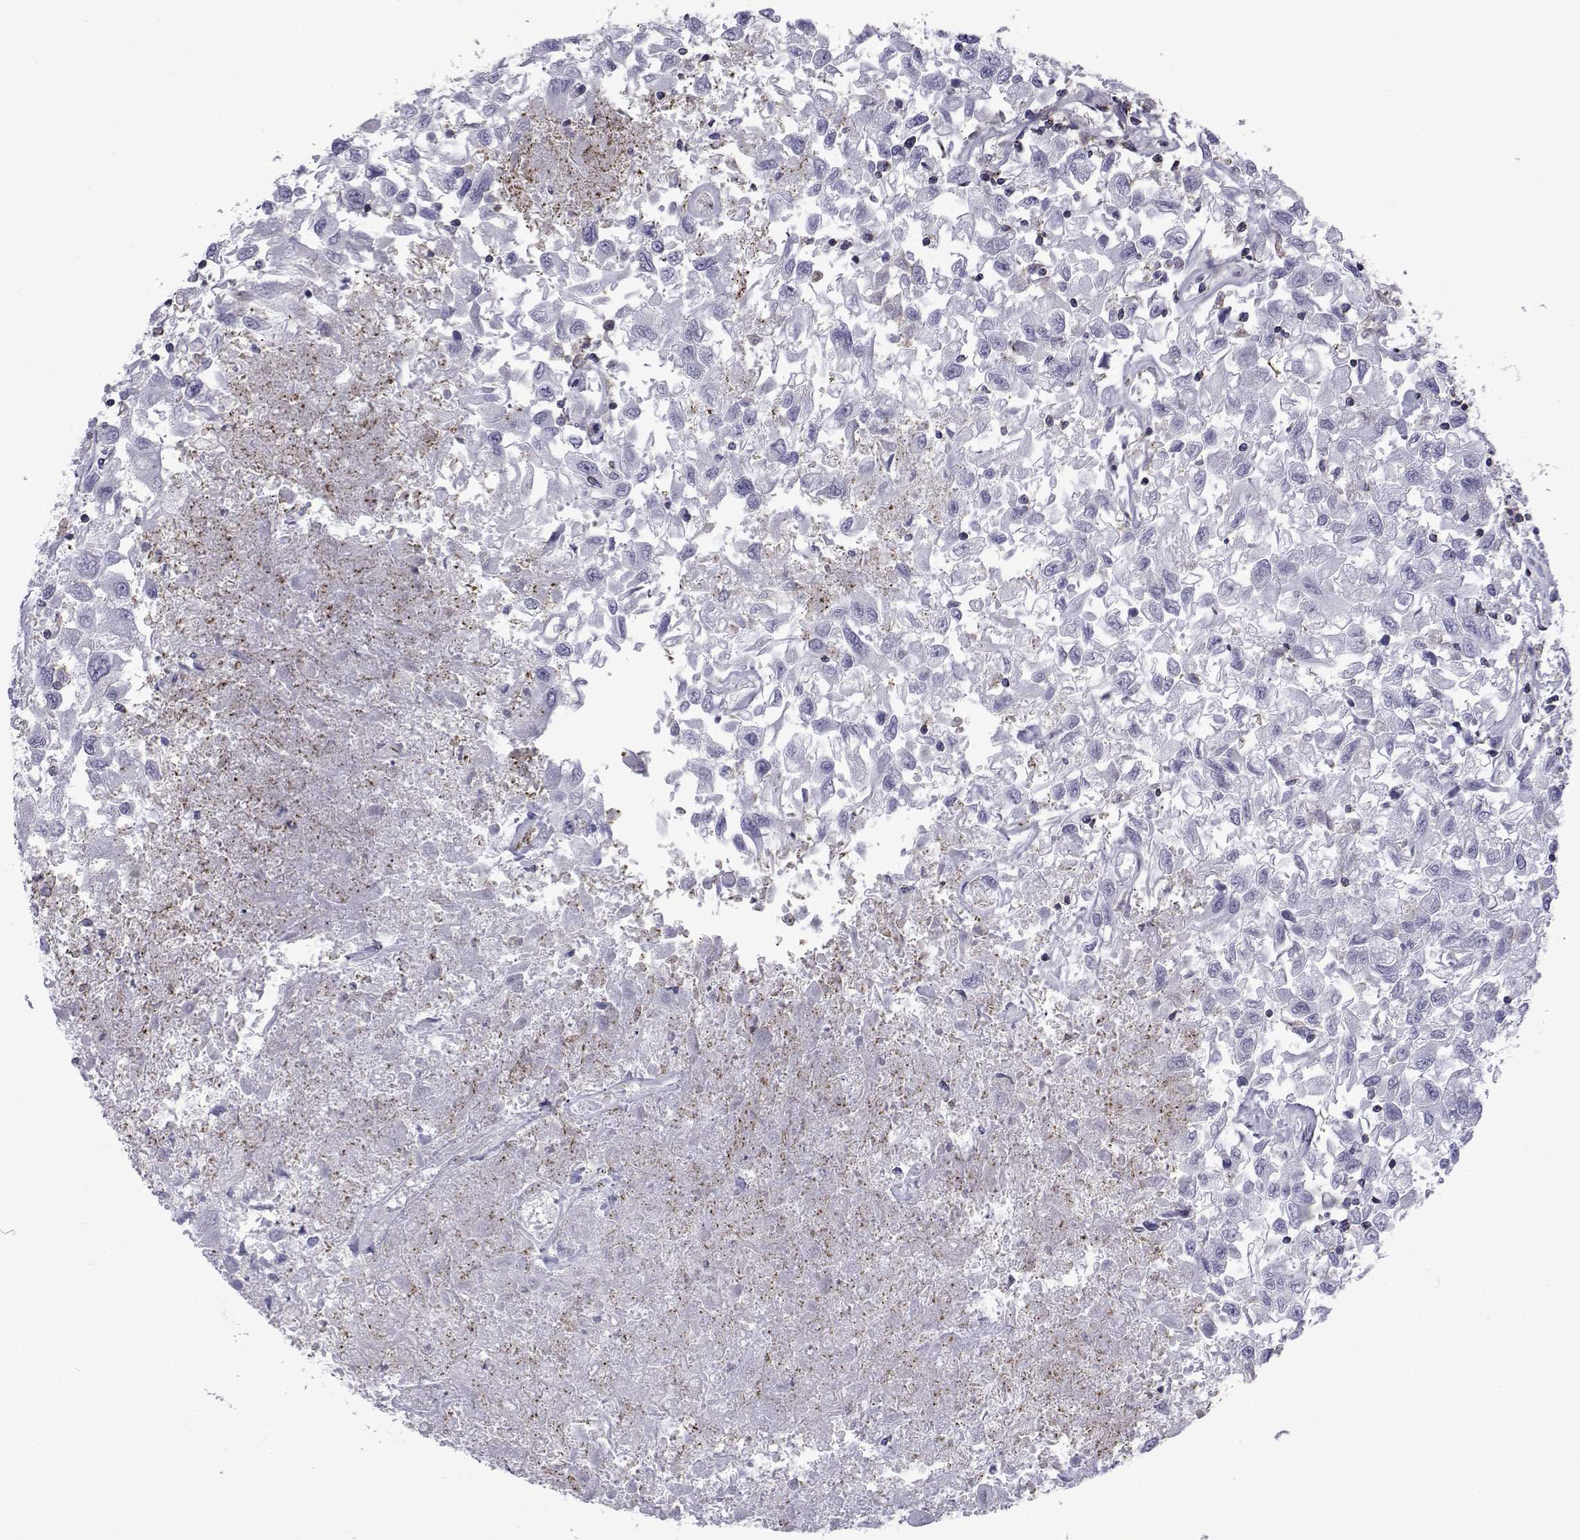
{"staining": {"intensity": "negative", "quantity": "none", "location": "none"}, "tissue": "renal cancer", "cell_type": "Tumor cells", "image_type": "cancer", "snomed": [{"axis": "morphology", "description": "Adenocarcinoma, NOS"}, {"axis": "topography", "description": "Kidney"}], "caption": "High magnification brightfield microscopy of renal cancer stained with DAB (3,3'-diaminobenzidine) (brown) and counterstained with hematoxylin (blue): tumor cells show no significant positivity.", "gene": "PDE6H", "patient": {"sex": "female", "age": 76}}